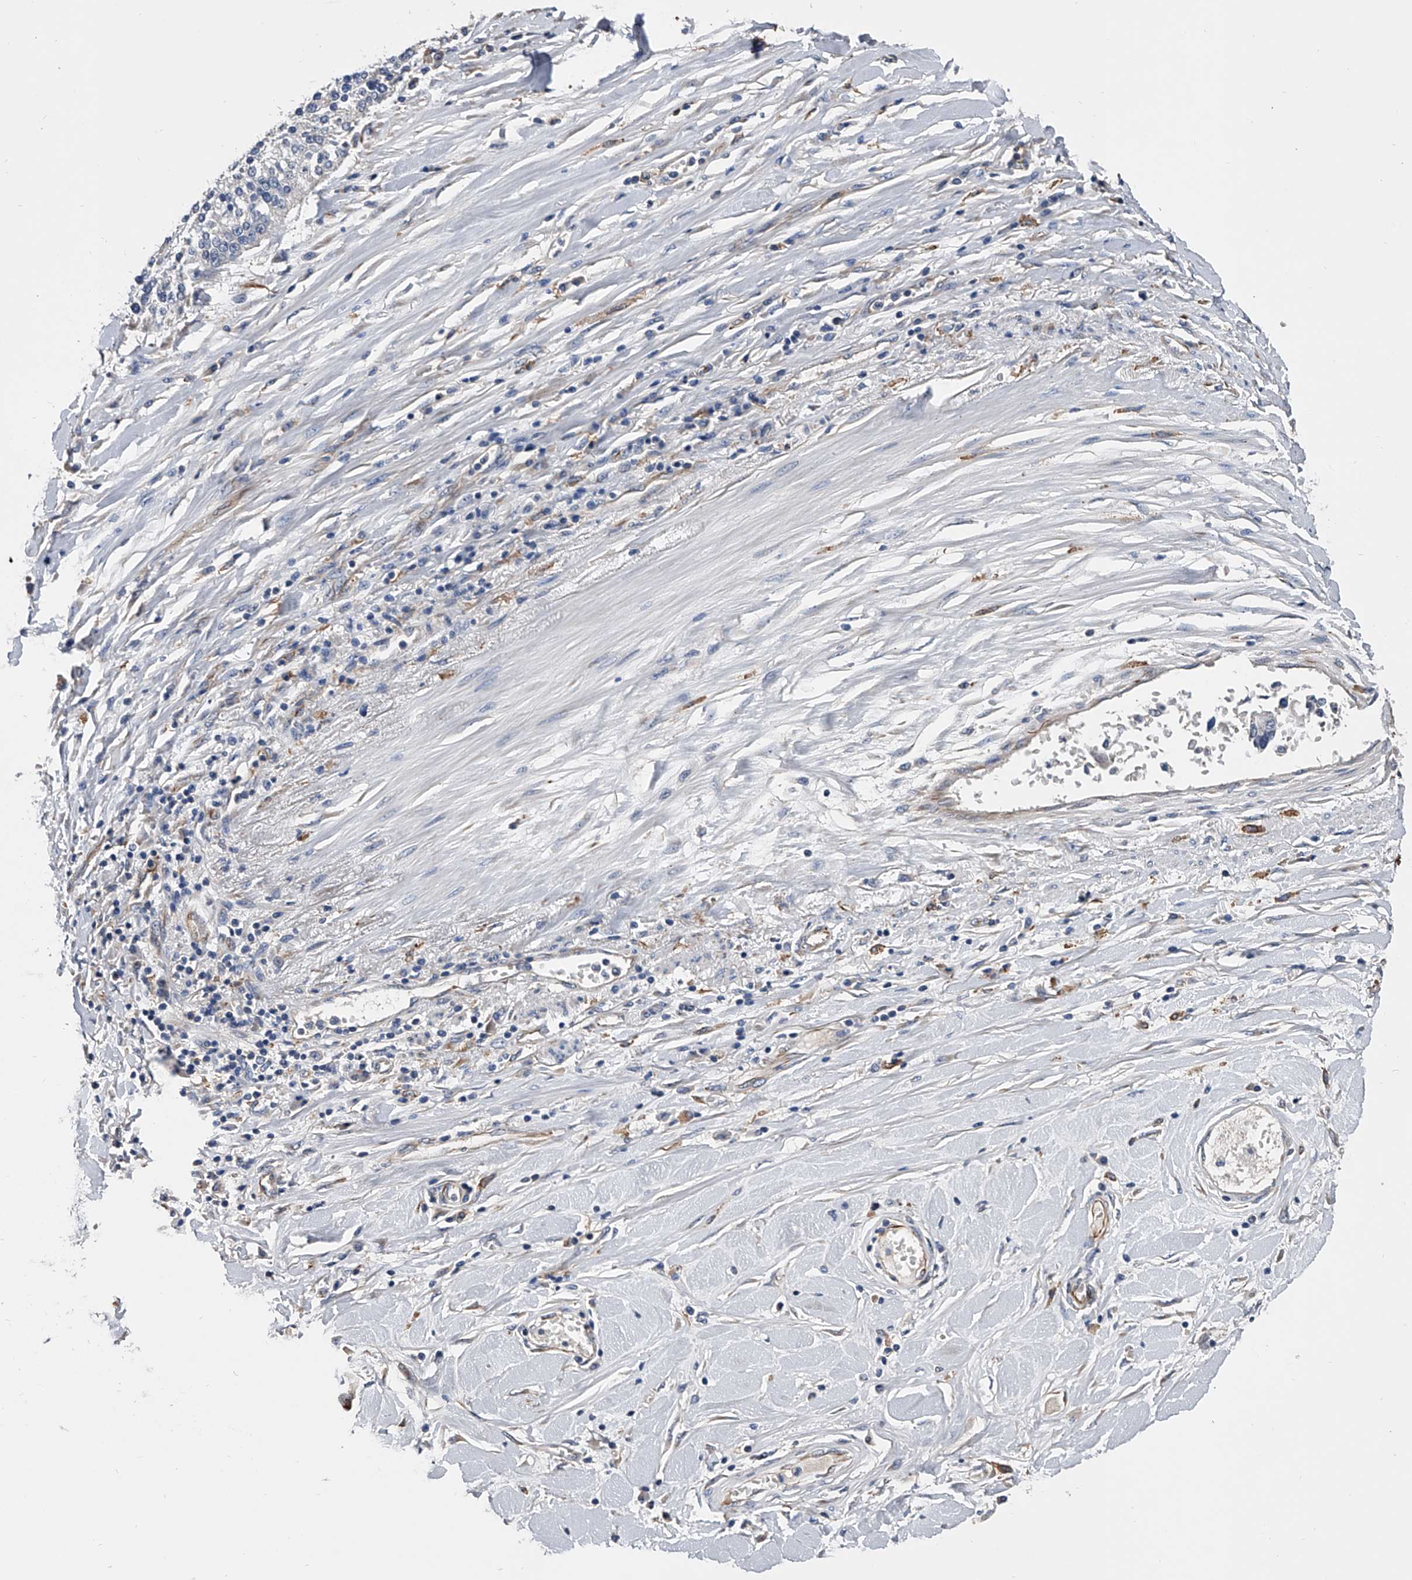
{"staining": {"intensity": "negative", "quantity": "none", "location": "none"}, "tissue": "lung cancer", "cell_type": "Tumor cells", "image_type": "cancer", "snomed": [{"axis": "morphology", "description": "Normal tissue, NOS"}, {"axis": "morphology", "description": "Squamous cell carcinoma, NOS"}, {"axis": "topography", "description": "Cartilage tissue"}, {"axis": "topography", "description": "Bronchus"}, {"axis": "topography", "description": "Lung"}, {"axis": "topography", "description": "Peripheral nerve tissue"}], "caption": "Photomicrograph shows no protein staining in tumor cells of squamous cell carcinoma (lung) tissue.", "gene": "EFCAB7", "patient": {"sex": "female", "age": 49}}